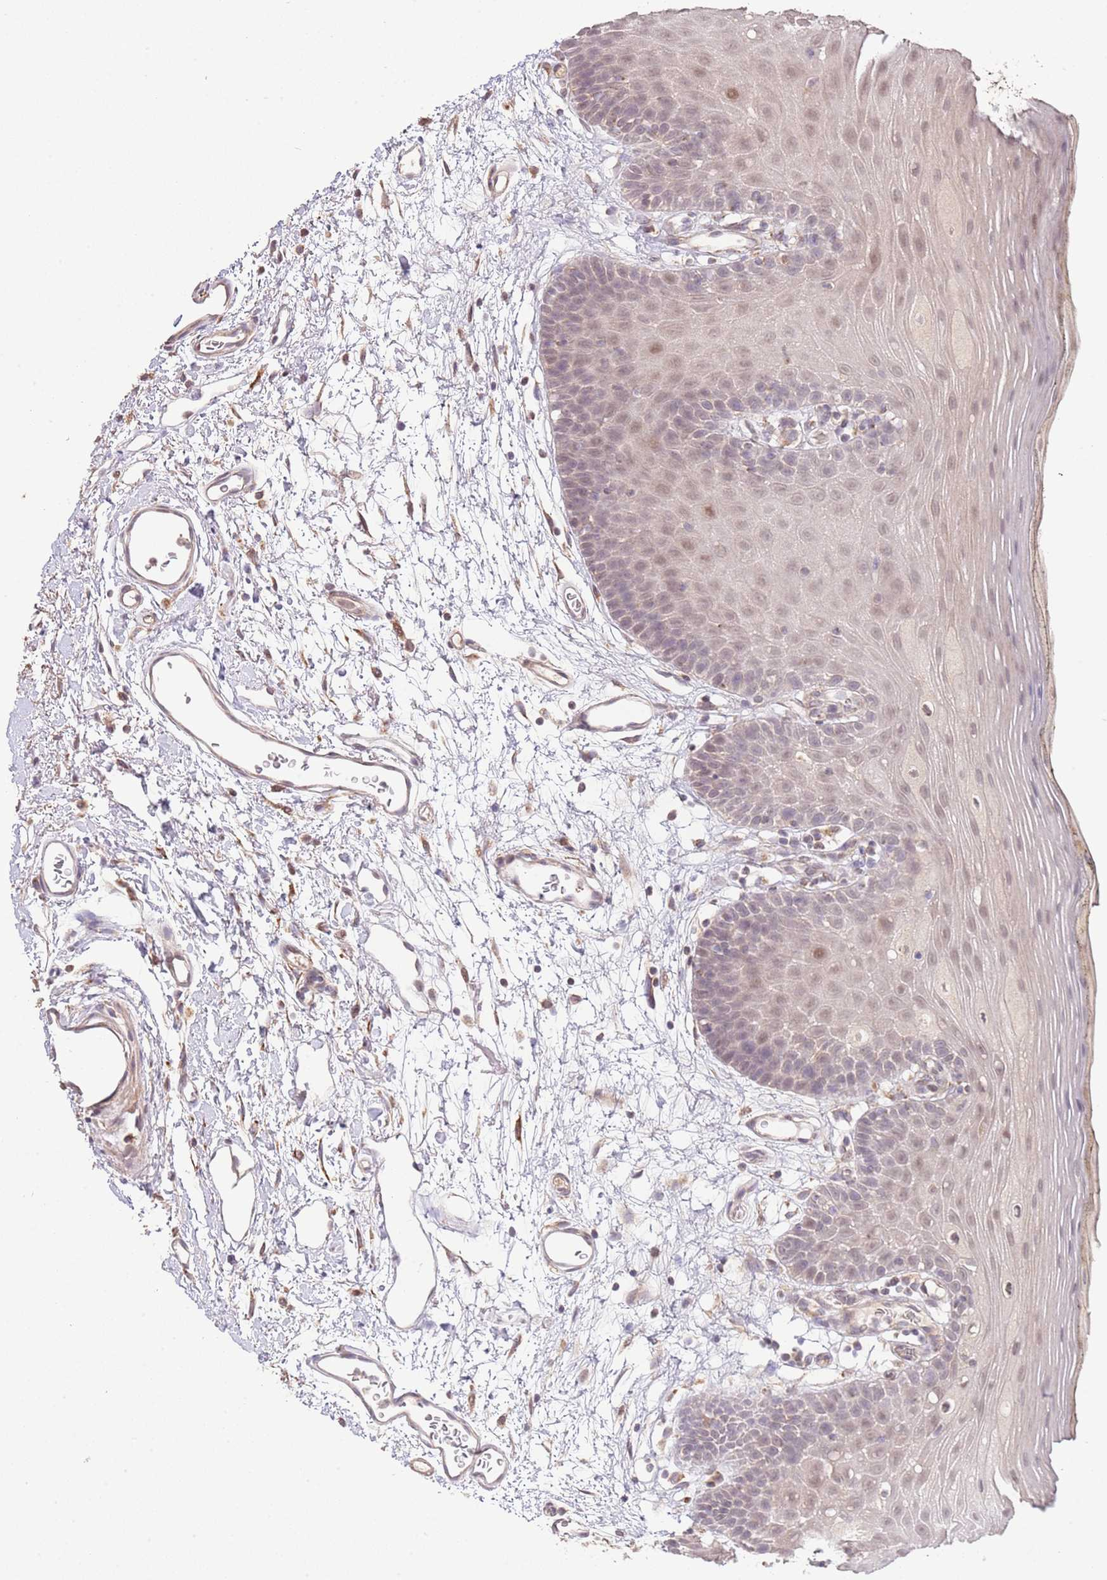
{"staining": {"intensity": "weak", "quantity": ">75%", "location": "cytoplasmic/membranous,nuclear"}, "tissue": "oral mucosa", "cell_type": "Squamous epithelial cells", "image_type": "normal", "snomed": [{"axis": "morphology", "description": "Normal tissue, NOS"}, {"axis": "topography", "description": "Oral tissue"}, {"axis": "topography", "description": "Tounge, NOS"}], "caption": "A histopathology image of human oral mucosa stained for a protein displays weak cytoplasmic/membranous,nuclear brown staining in squamous epithelial cells.", "gene": "IVD", "patient": {"sex": "female", "age": 81}}